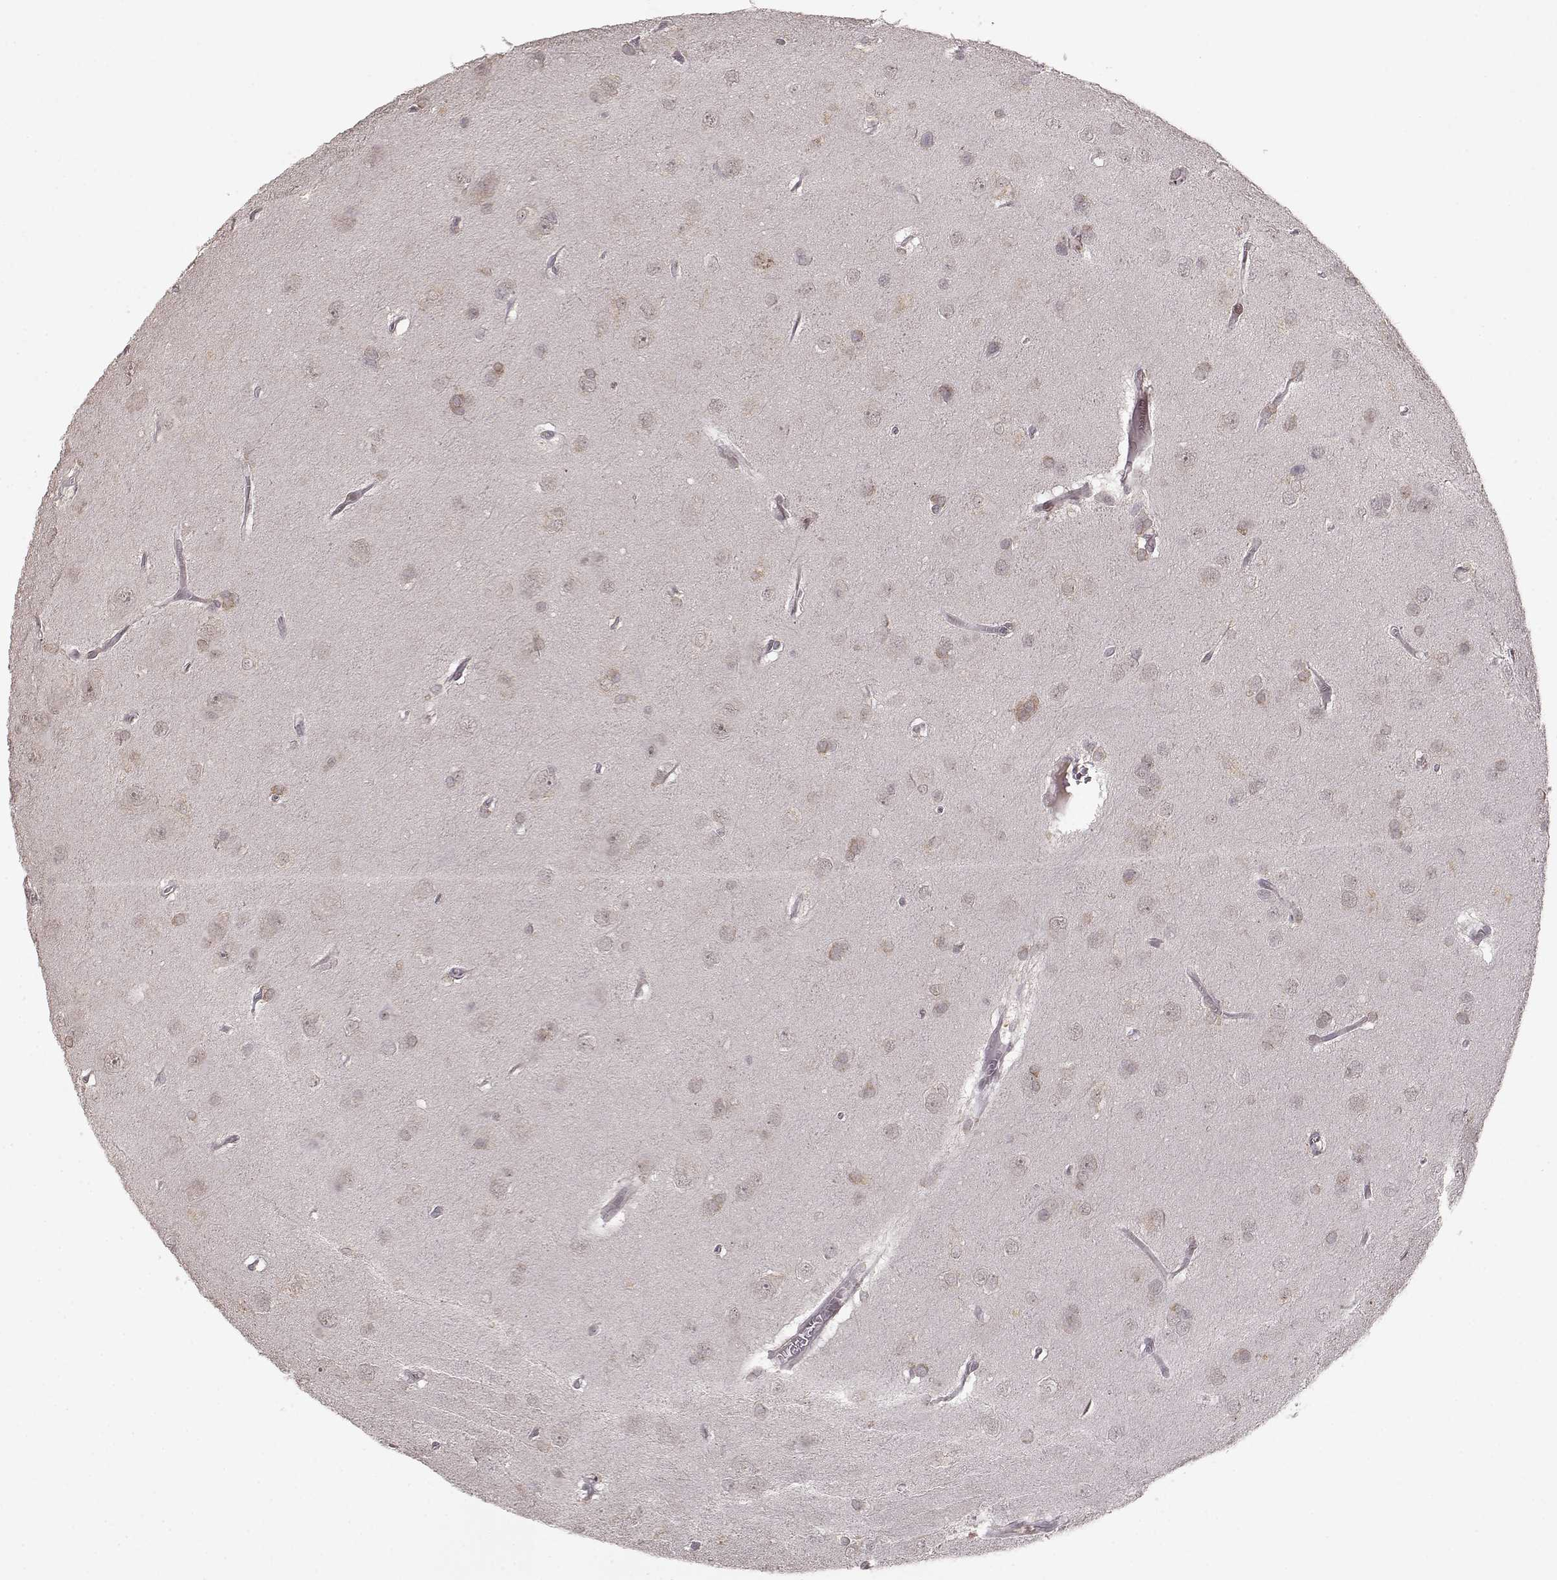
{"staining": {"intensity": "weak", "quantity": "25%-75%", "location": "cytoplasmic/membranous"}, "tissue": "glioma", "cell_type": "Tumor cells", "image_type": "cancer", "snomed": [{"axis": "morphology", "description": "Glioma, malignant, Low grade"}, {"axis": "topography", "description": "Brain"}], "caption": "Brown immunohistochemical staining in human glioma shows weak cytoplasmic/membranous staining in approximately 25%-75% of tumor cells.", "gene": "ELOVL5", "patient": {"sex": "male", "age": 58}}